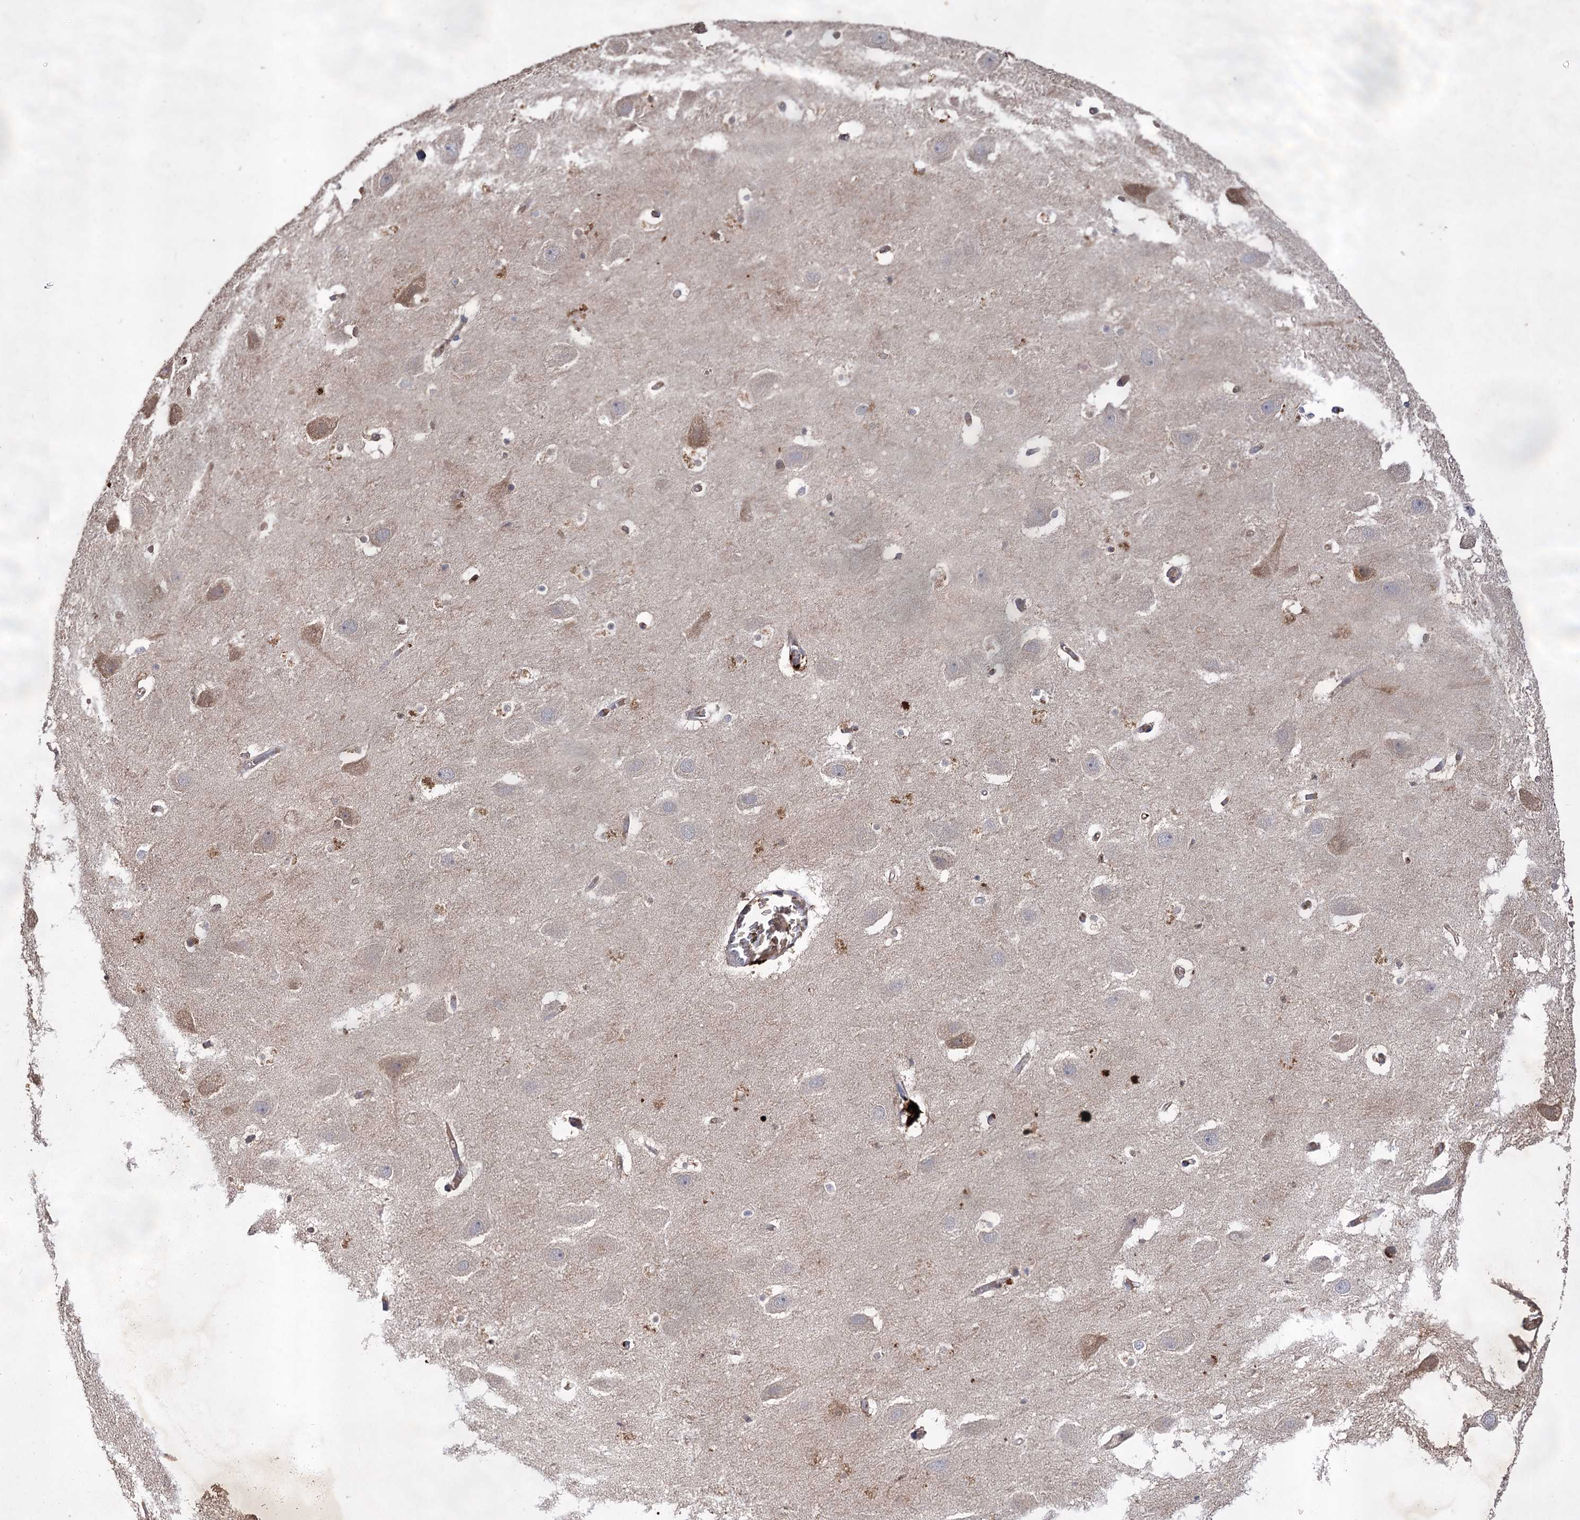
{"staining": {"intensity": "negative", "quantity": "none", "location": "none"}, "tissue": "hippocampus", "cell_type": "Glial cells", "image_type": "normal", "snomed": [{"axis": "morphology", "description": "Normal tissue, NOS"}, {"axis": "topography", "description": "Hippocampus"}], "caption": "Human hippocampus stained for a protein using IHC exhibits no positivity in glial cells.", "gene": "USP50", "patient": {"sex": "female", "age": 52}}